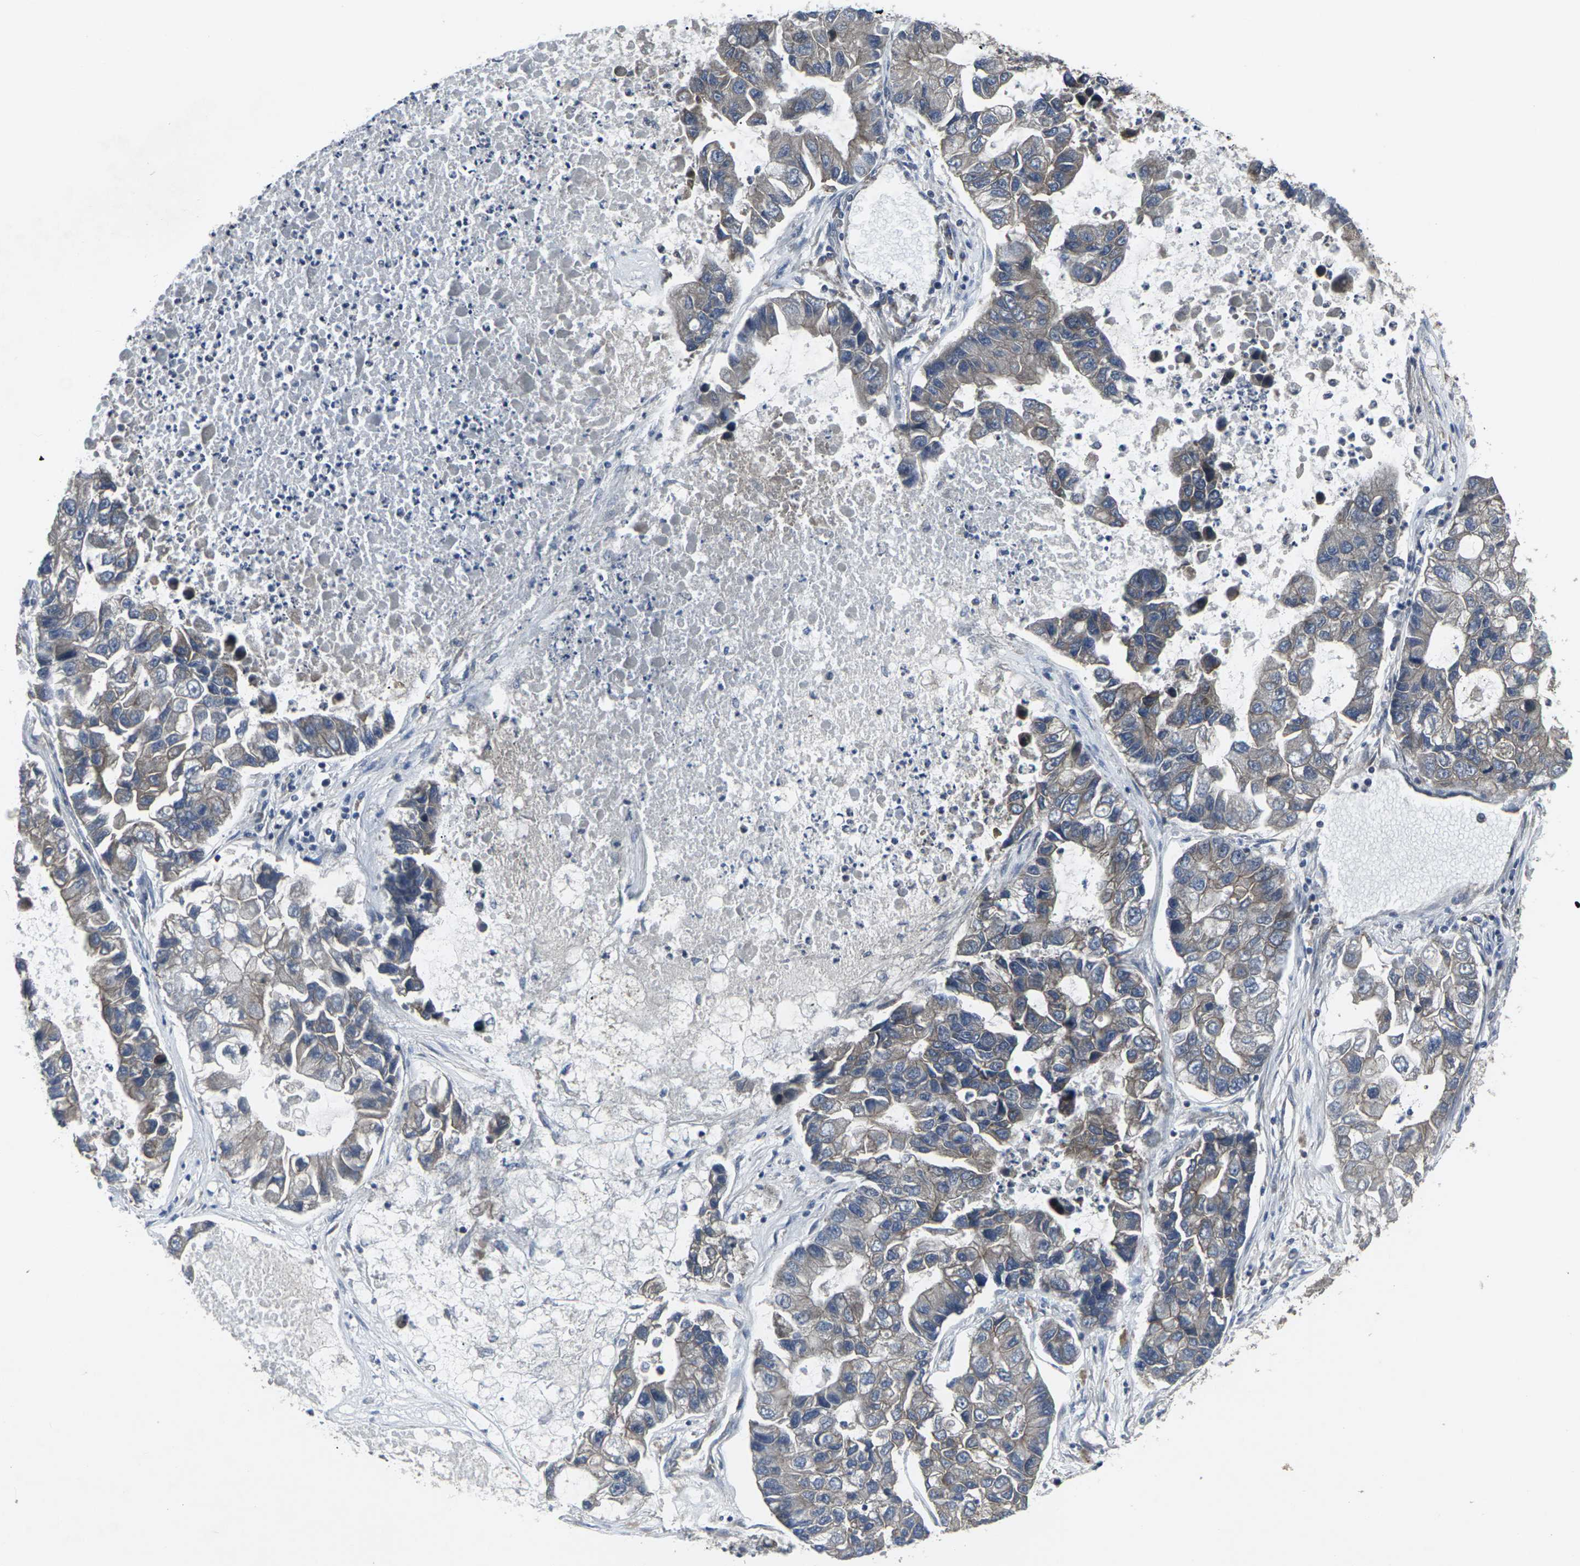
{"staining": {"intensity": "weak", "quantity": ">75%", "location": "cytoplasmic/membranous"}, "tissue": "lung cancer", "cell_type": "Tumor cells", "image_type": "cancer", "snomed": [{"axis": "morphology", "description": "Adenocarcinoma, NOS"}, {"axis": "topography", "description": "Lung"}], "caption": "There is low levels of weak cytoplasmic/membranous expression in tumor cells of adenocarcinoma (lung), as demonstrated by immunohistochemical staining (brown color).", "gene": "MAPKAPK2", "patient": {"sex": "female", "age": 51}}